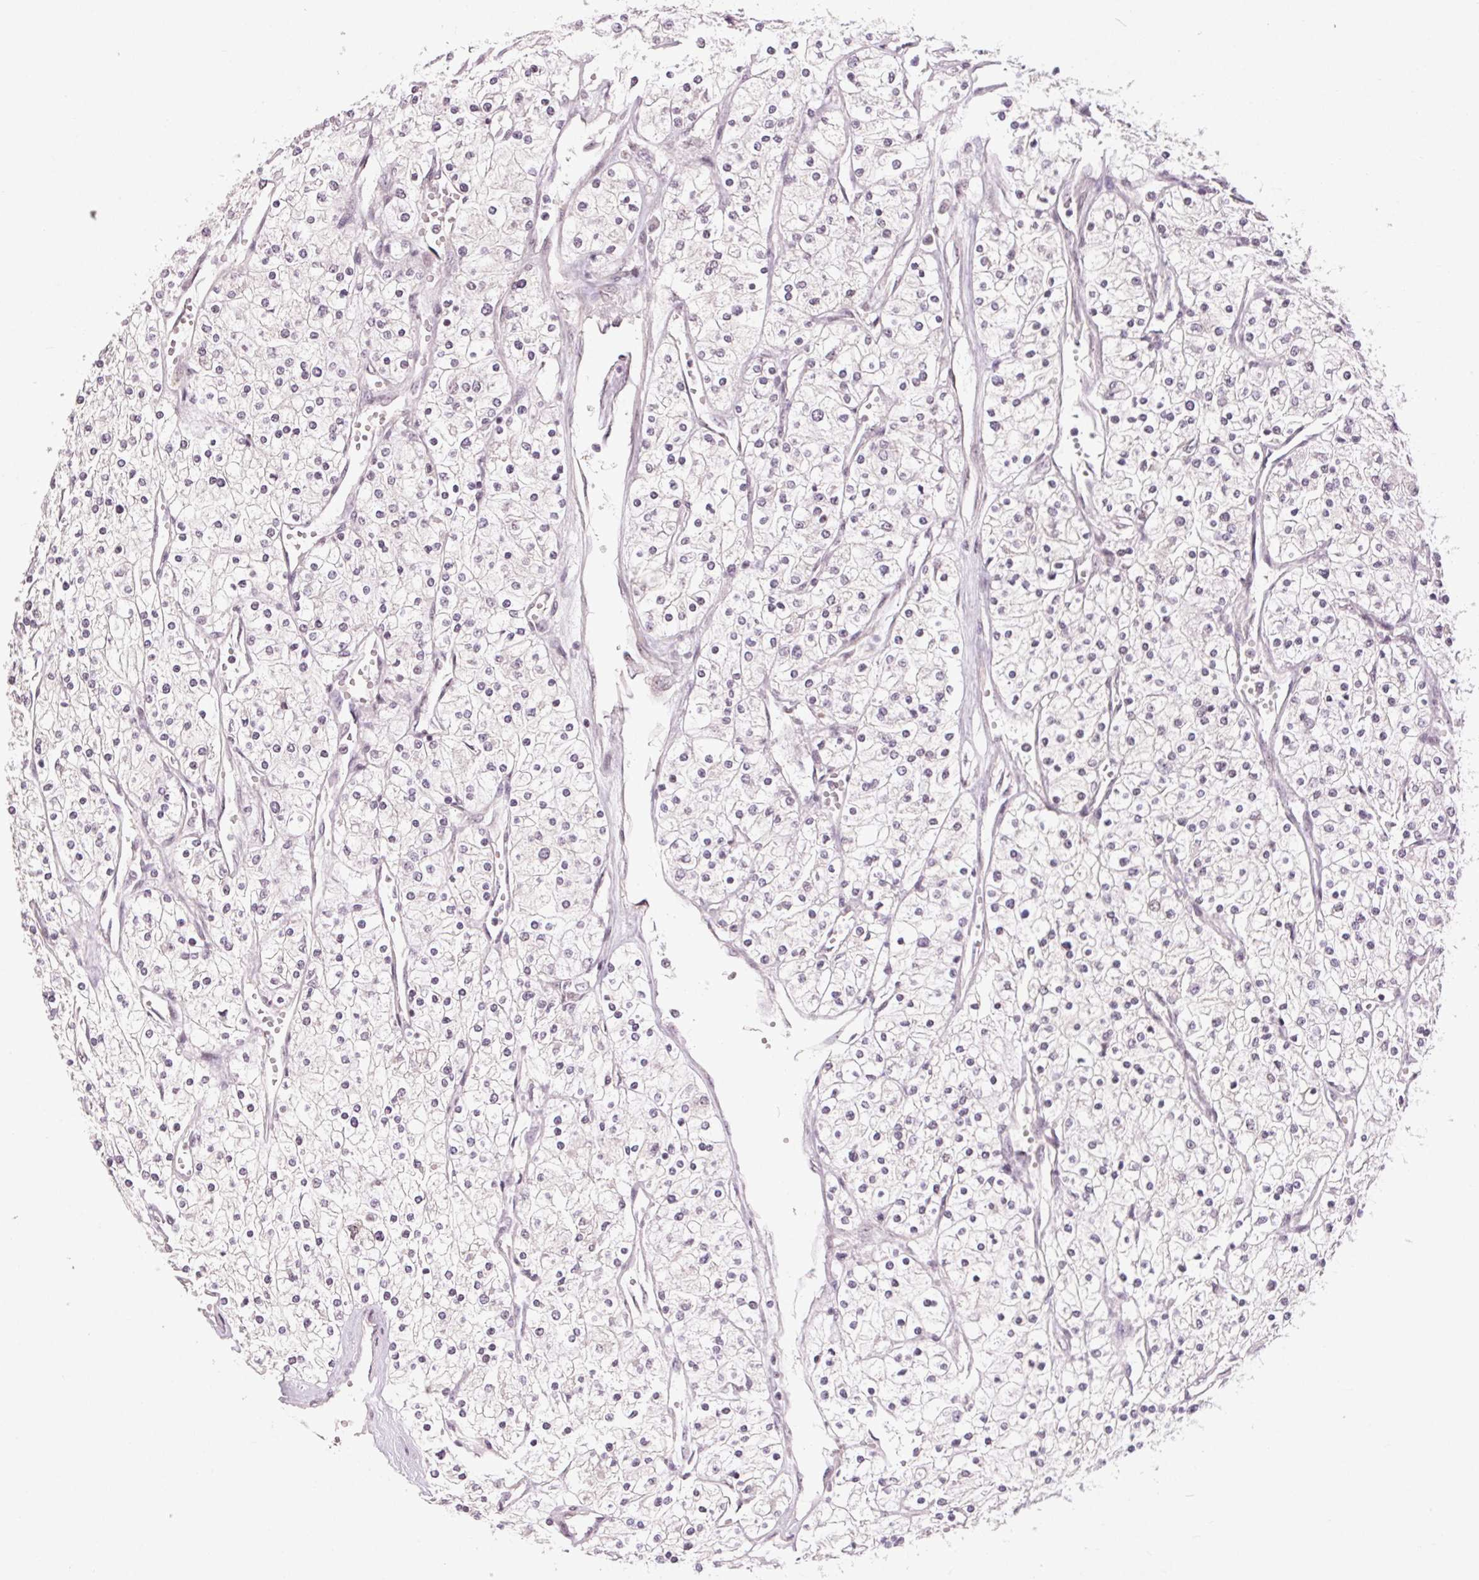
{"staining": {"intensity": "negative", "quantity": "none", "location": "none"}, "tissue": "renal cancer", "cell_type": "Tumor cells", "image_type": "cancer", "snomed": [{"axis": "morphology", "description": "Adenocarcinoma, NOS"}, {"axis": "topography", "description": "Kidney"}], "caption": "IHC histopathology image of neoplastic tissue: human adenocarcinoma (renal) stained with DAB reveals no significant protein positivity in tumor cells.", "gene": "CD2BP2", "patient": {"sex": "male", "age": 80}}